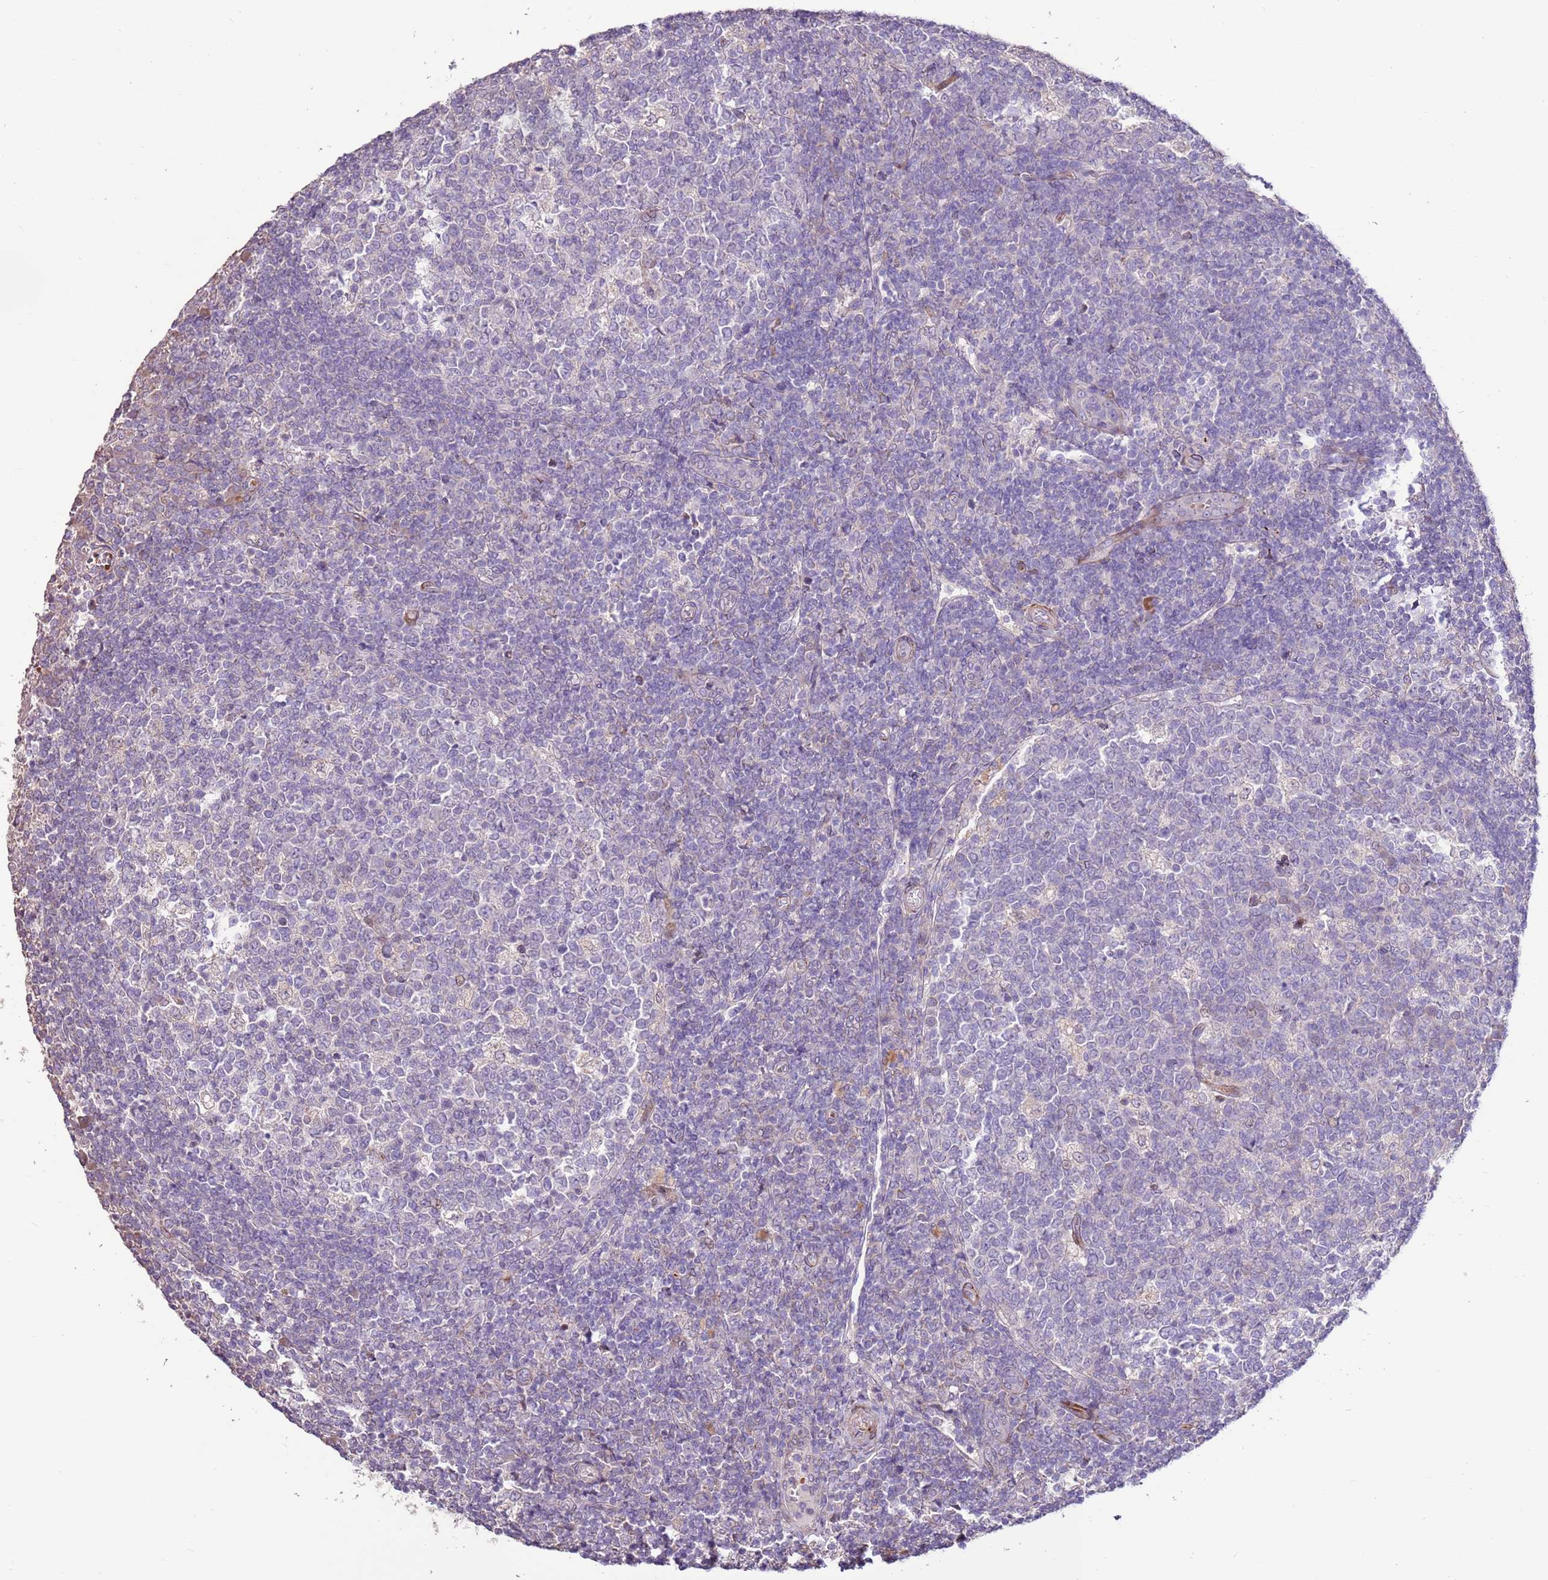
{"staining": {"intensity": "moderate", "quantity": "<25%", "location": "cytoplasmic/membranous"}, "tissue": "tonsil", "cell_type": "Germinal center cells", "image_type": "normal", "snomed": [{"axis": "morphology", "description": "Normal tissue, NOS"}, {"axis": "topography", "description": "Tonsil"}], "caption": "The photomicrograph exhibits staining of normal tonsil, revealing moderate cytoplasmic/membranous protein expression (brown color) within germinal center cells. Nuclei are stained in blue.", "gene": "LGI4", "patient": {"sex": "female", "age": 19}}